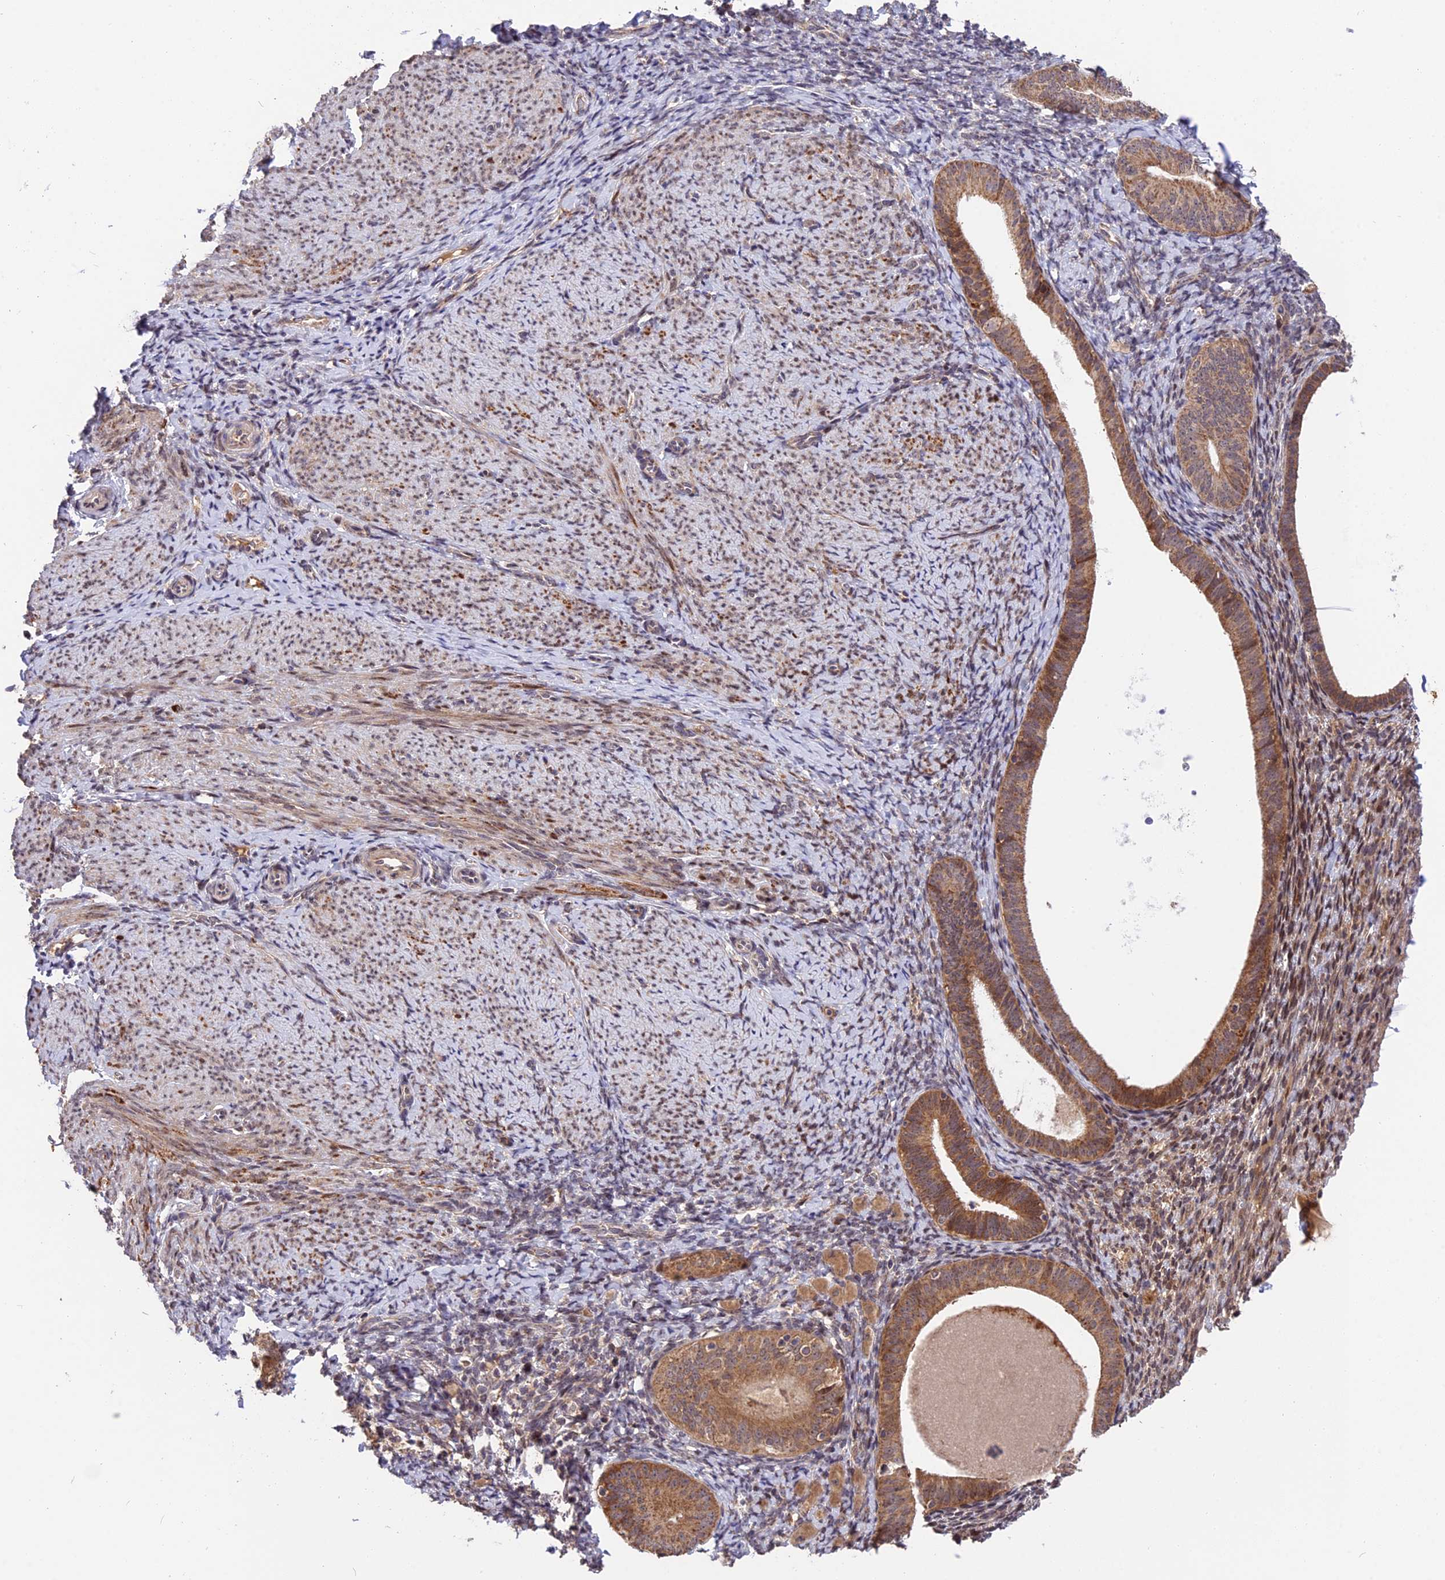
{"staining": {"intensity": "moderate", "quantity": ">75%", "location": "cytoplasmic/membranous,nuclear"}, "tissue": "endometrium", "cell_type": "Cells in endometrial stroma", "image_type": "normal", "snomed": [{"axis": "morphology", "description": "Normal tissue, NOS"}, {"axis": "topography", "description": "Endometrium"}], "caption": "Immunohistochemistry (IHC) image of benign human endometrium stained for a protein (brown), which demonstrates medium levels of moderate cytoplasmic/membranous,nuclear staining in about >75% of cells in endometrial stroma.", "gene": "RERGL", "patient": {"sex": "female", "age": 65}}